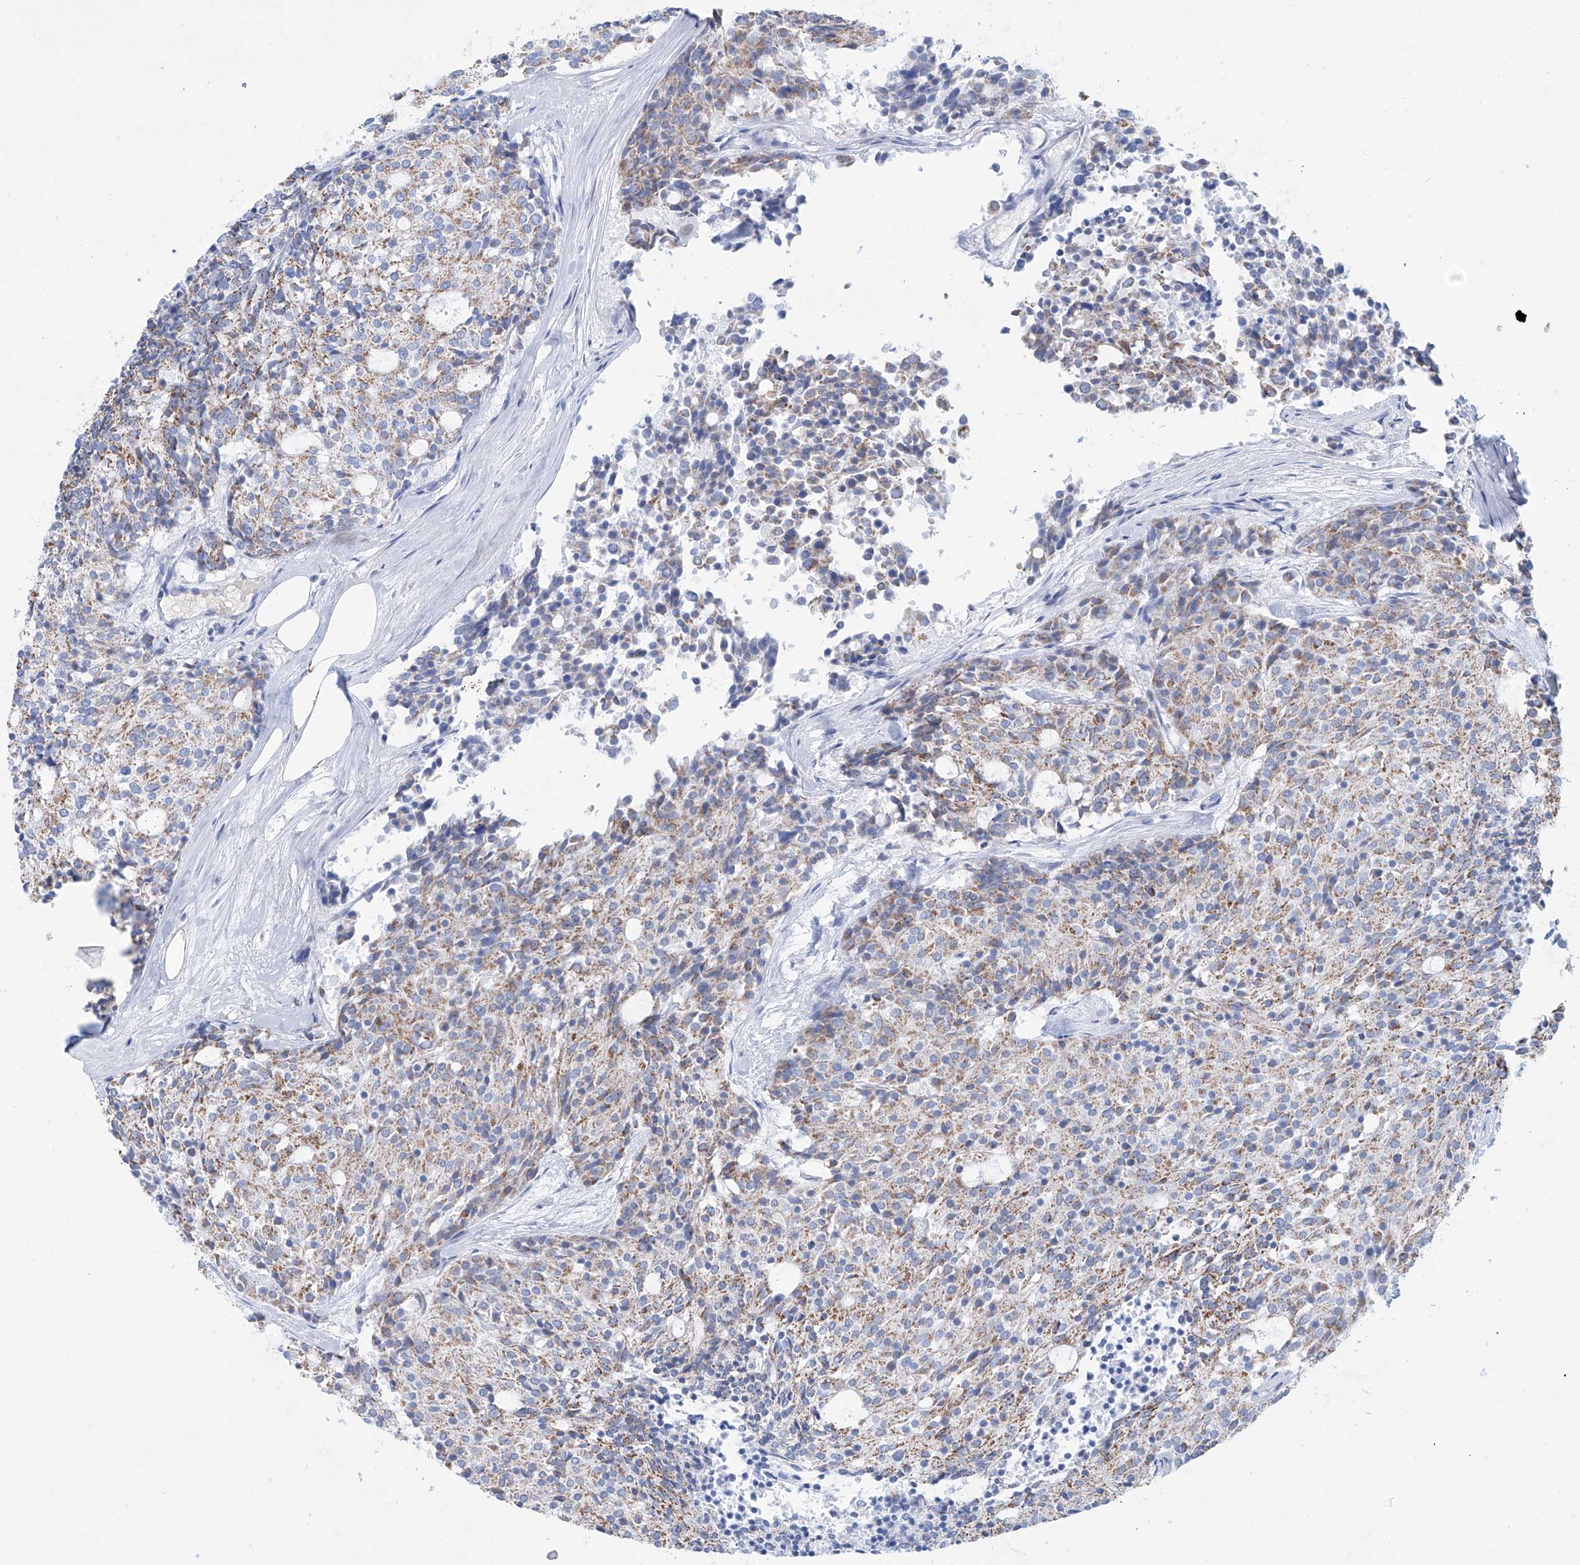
{"staining": {"intensity": "weak", "quantity": ">75%", "location": "cytoplasmic/membranous"}, "tissue": "carcinoid", "cell_type": "Tumor cells", "image_type": "cancer", "snomed": [{"axis": "morphology", "description": "Carcinoid, malignant, NOS"}, {"axis": "topography", "description": "Pancreas"}], "caption": "A brown stain highlights weak cytoplasmic/membranous staining of a protein in human malignant carcinoid tumor cells. (IHC, brightfield microscopy, high magnification).", "gene": "ALDH6A1", "patient": {"sex": "female", "age": 54}}